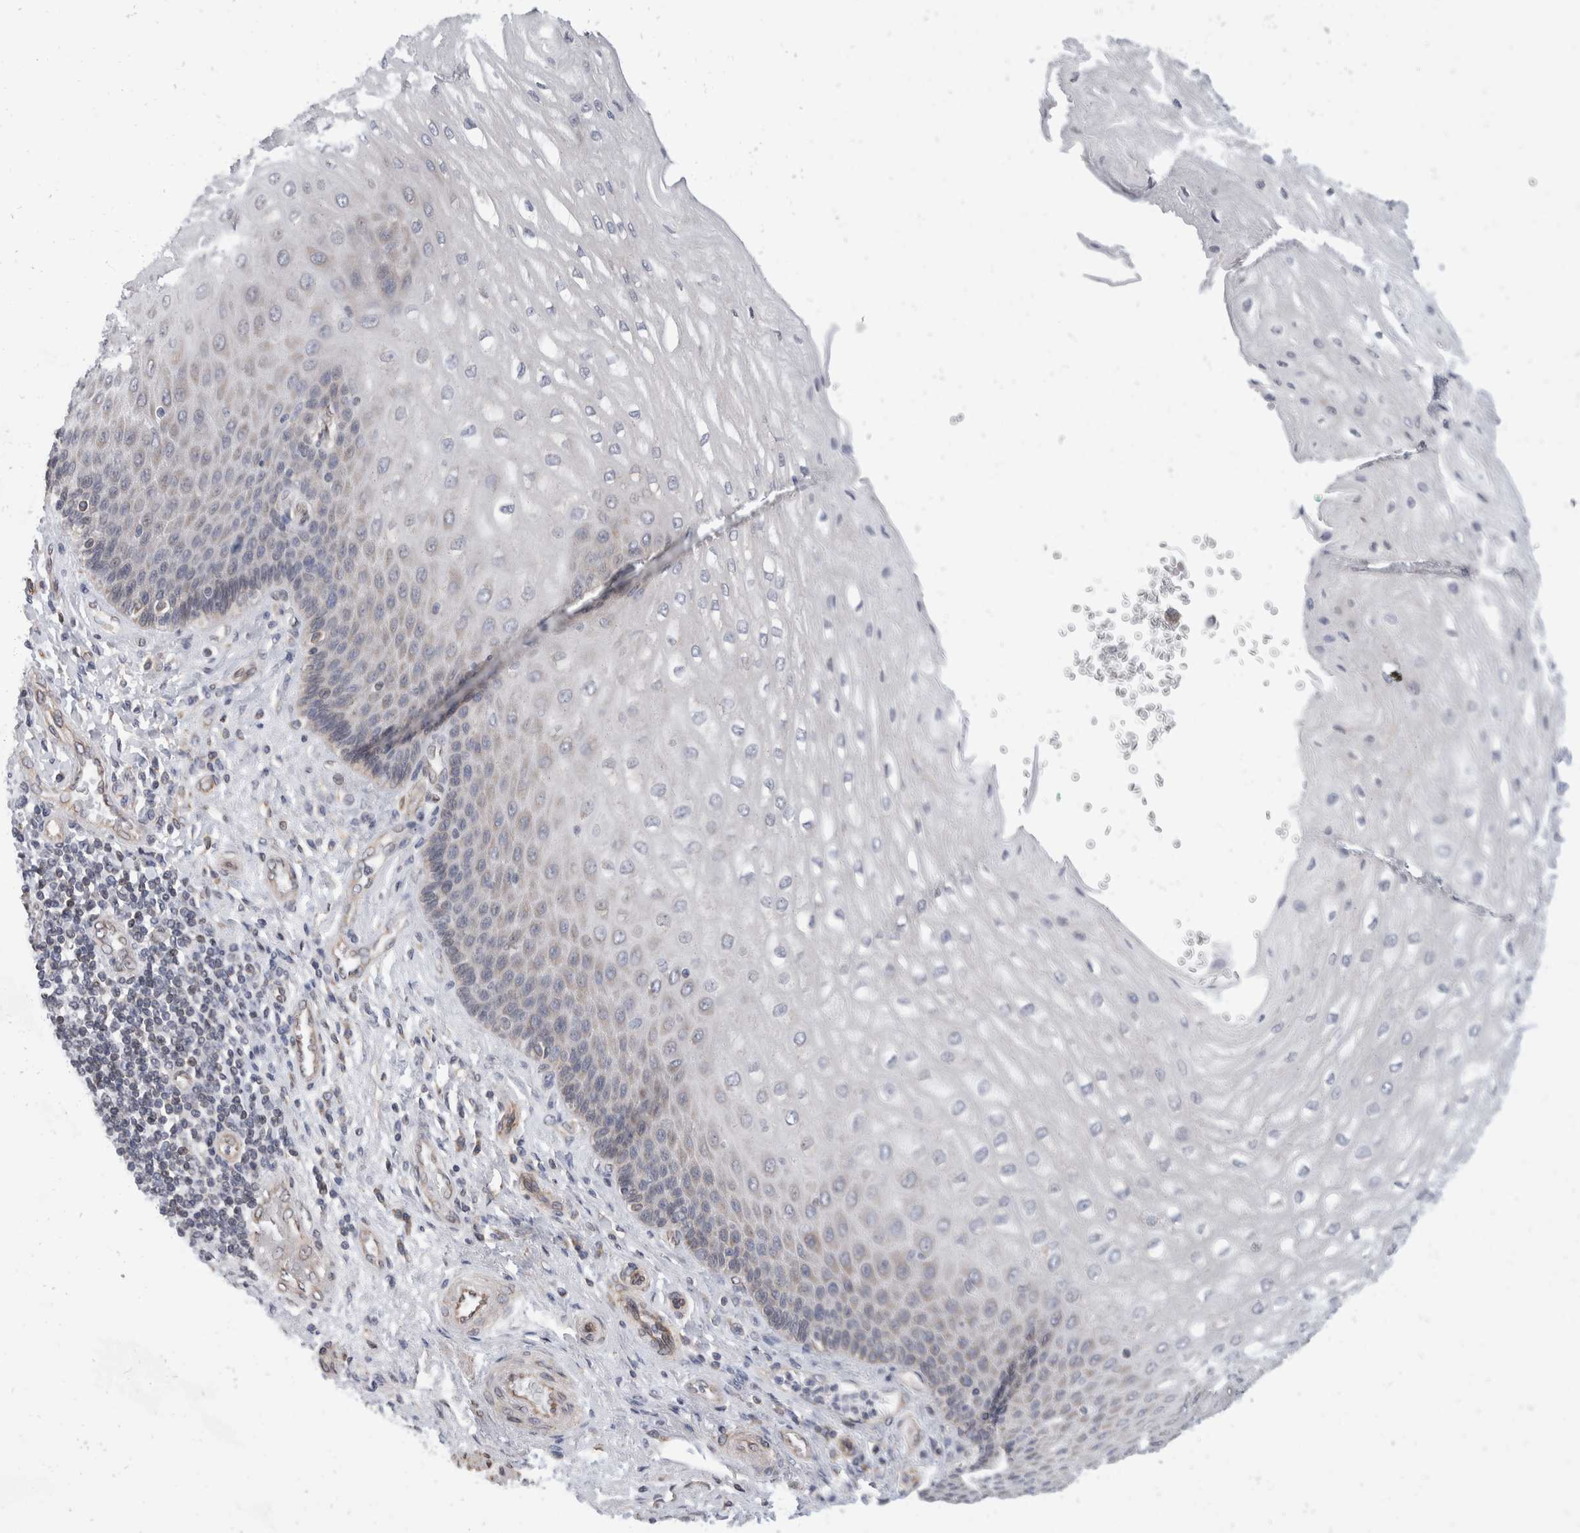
{"staining": {"intensity": "moderate", "quantity": "<25%", "location": "cytoplasmic/membranous"}, "tissue": "esophagus", "cell_type": "Squamous epithelial cells", "image_type": "normal", "snomed": [{"axis": "morphology", "description": "Normal tissue, NOS"}, {"axis": "topography", "description": "Esophagus"}], "caption": "Esophagus stained with DAB (3,3'-diaminobenzidine) immunohistochemistry (IHC) reveals low levels of moderate cytoplasmic/membranous expression in approximately <25% of squamous epithelial cells. (DAB IHC, brown staining for protein, blue staining for nuclei).", "gene": "TMEM245", "patient": {"sex": "male", "age": 54}}